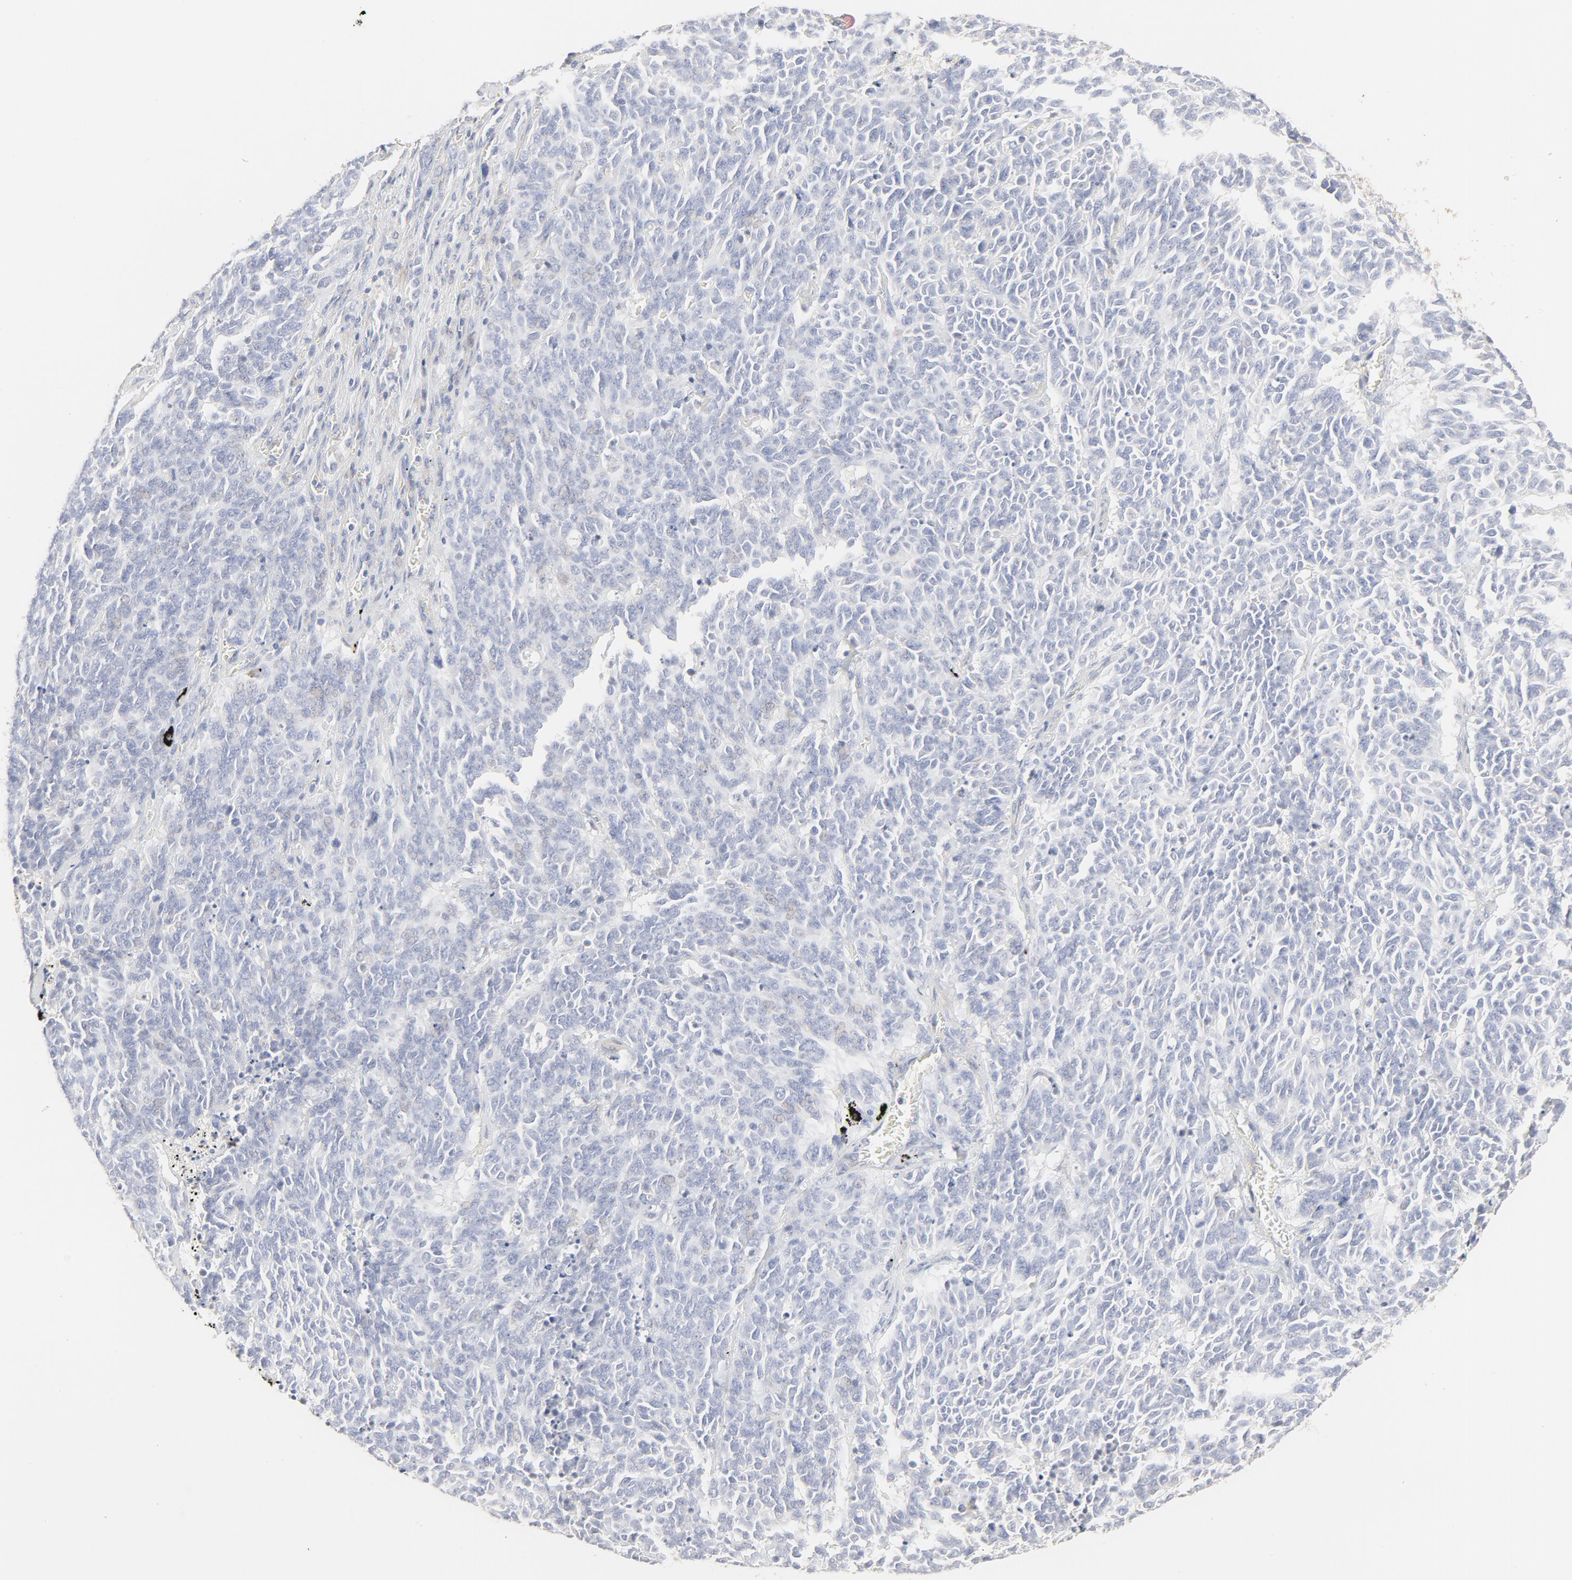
{"staining": {"intensity": "negative", "quantity": "none", "location": "none"}, "tissue": "lung cancer", "cell_type": "Tumor cells", "image_type": "cancer", "snomed": [{"axis": "morphology", "description": "Neoplasm, malignant, NOS"}, {"axis": "topography", "description": "Lung"}], "caption": "A histopathology image of lung cancer (neoplasm (malignant)) stained for a protein displays no brown staining in tumor cells.", "gene": "FCGBP", "patient": {"sex": "female", "age": 58}}